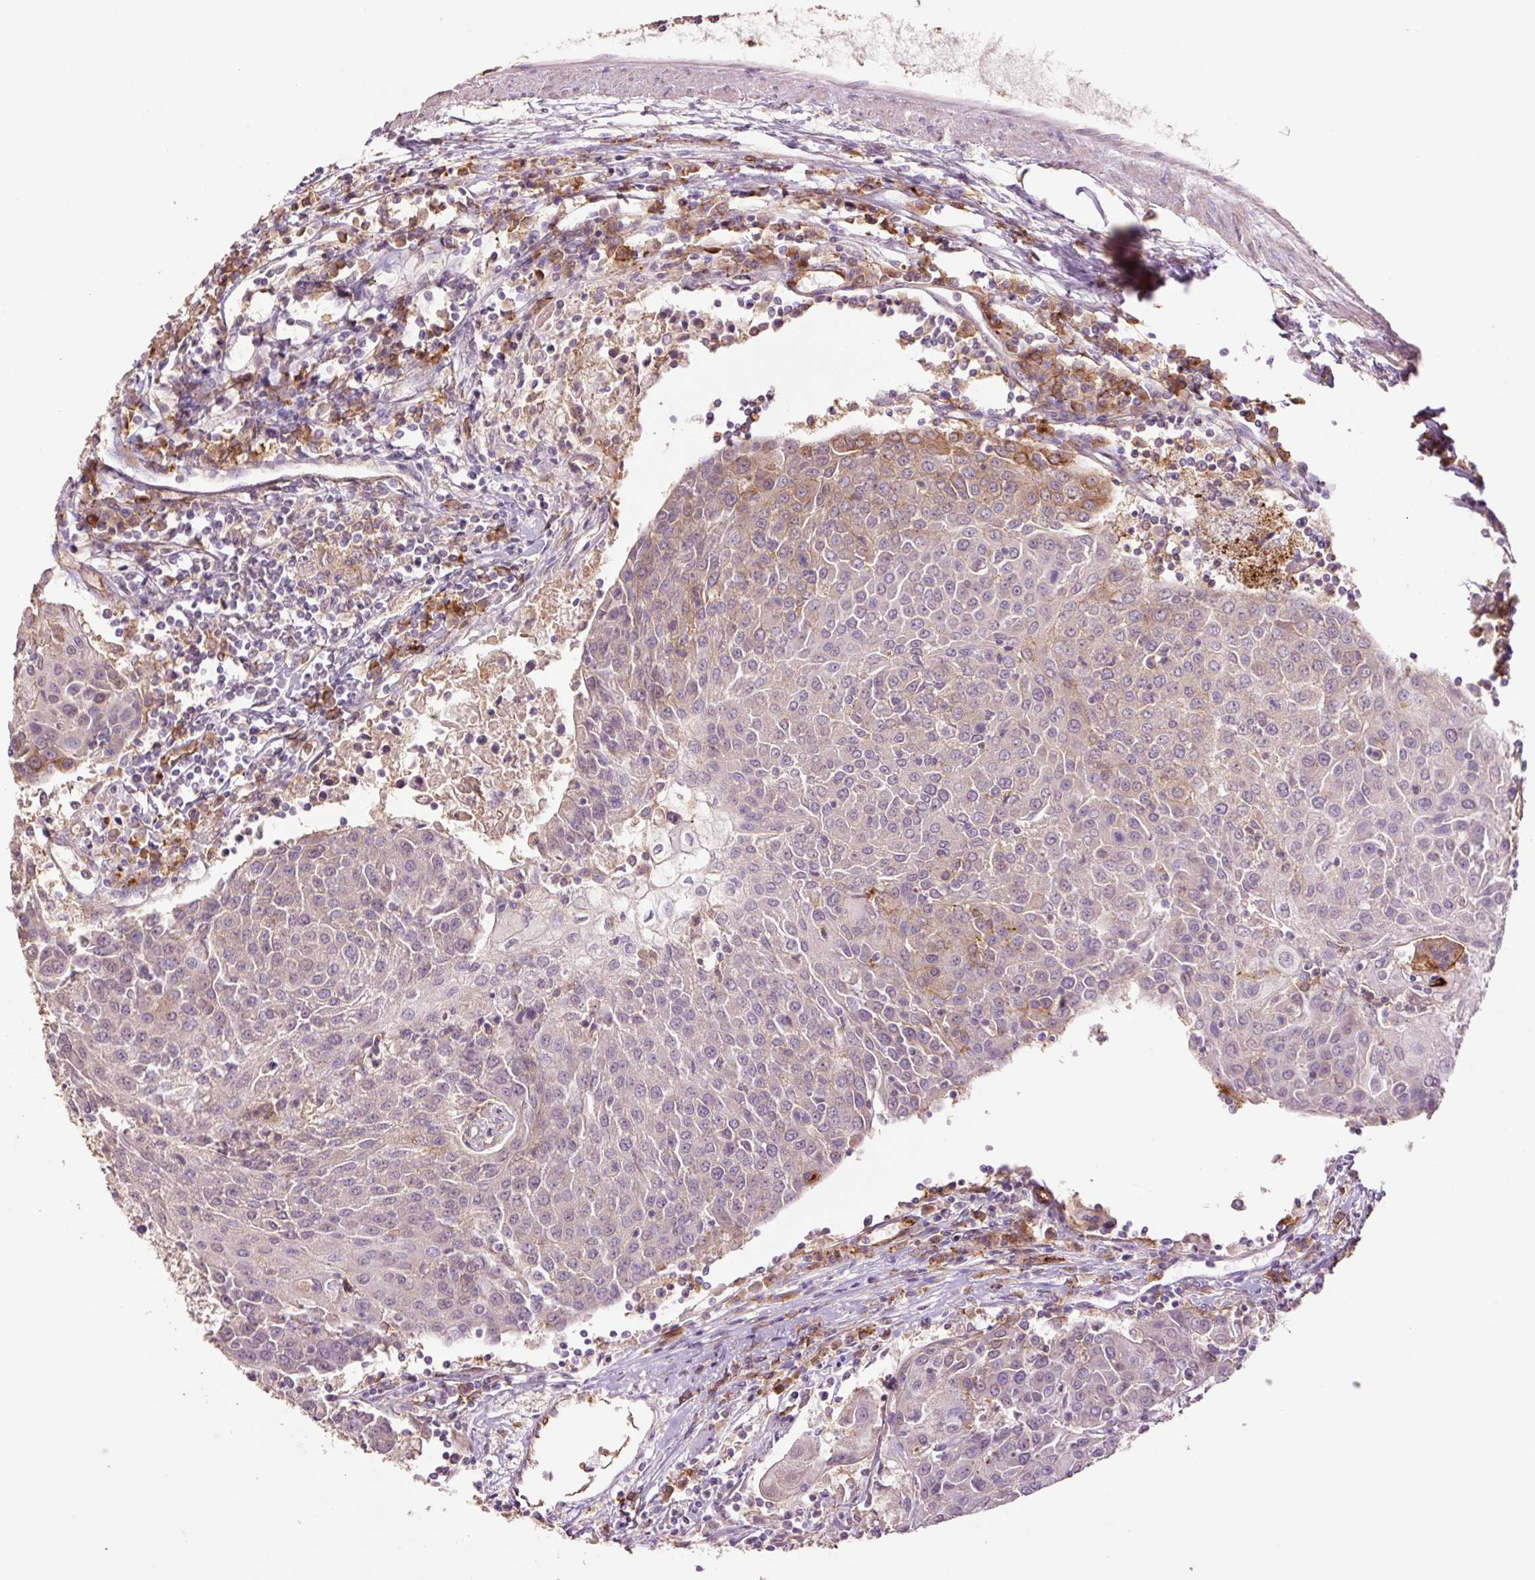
{"staining": {"intensity": "moderate", "quantity": "<25%", "location": "cytoplasmic/membranous"}, "tissue": "urothelial cancer", "cell_type": "Tumor cells", "image_type": "cancer", "snomed": [{"axis": "morphology", "description": "Urothelial carcinoma, High grade"}, {"axis": "topography", "description": "Urinary bladder"}], "caption": "Immunohistochemical staining of urothelial carcinoma (high-grade) reveals low levels of moderate cytoplasmic/membranous protein staining in approximately <25% of tumor cells.", "gene": "SLC1A4", "patient": {"sex": "female", "age": 85}}